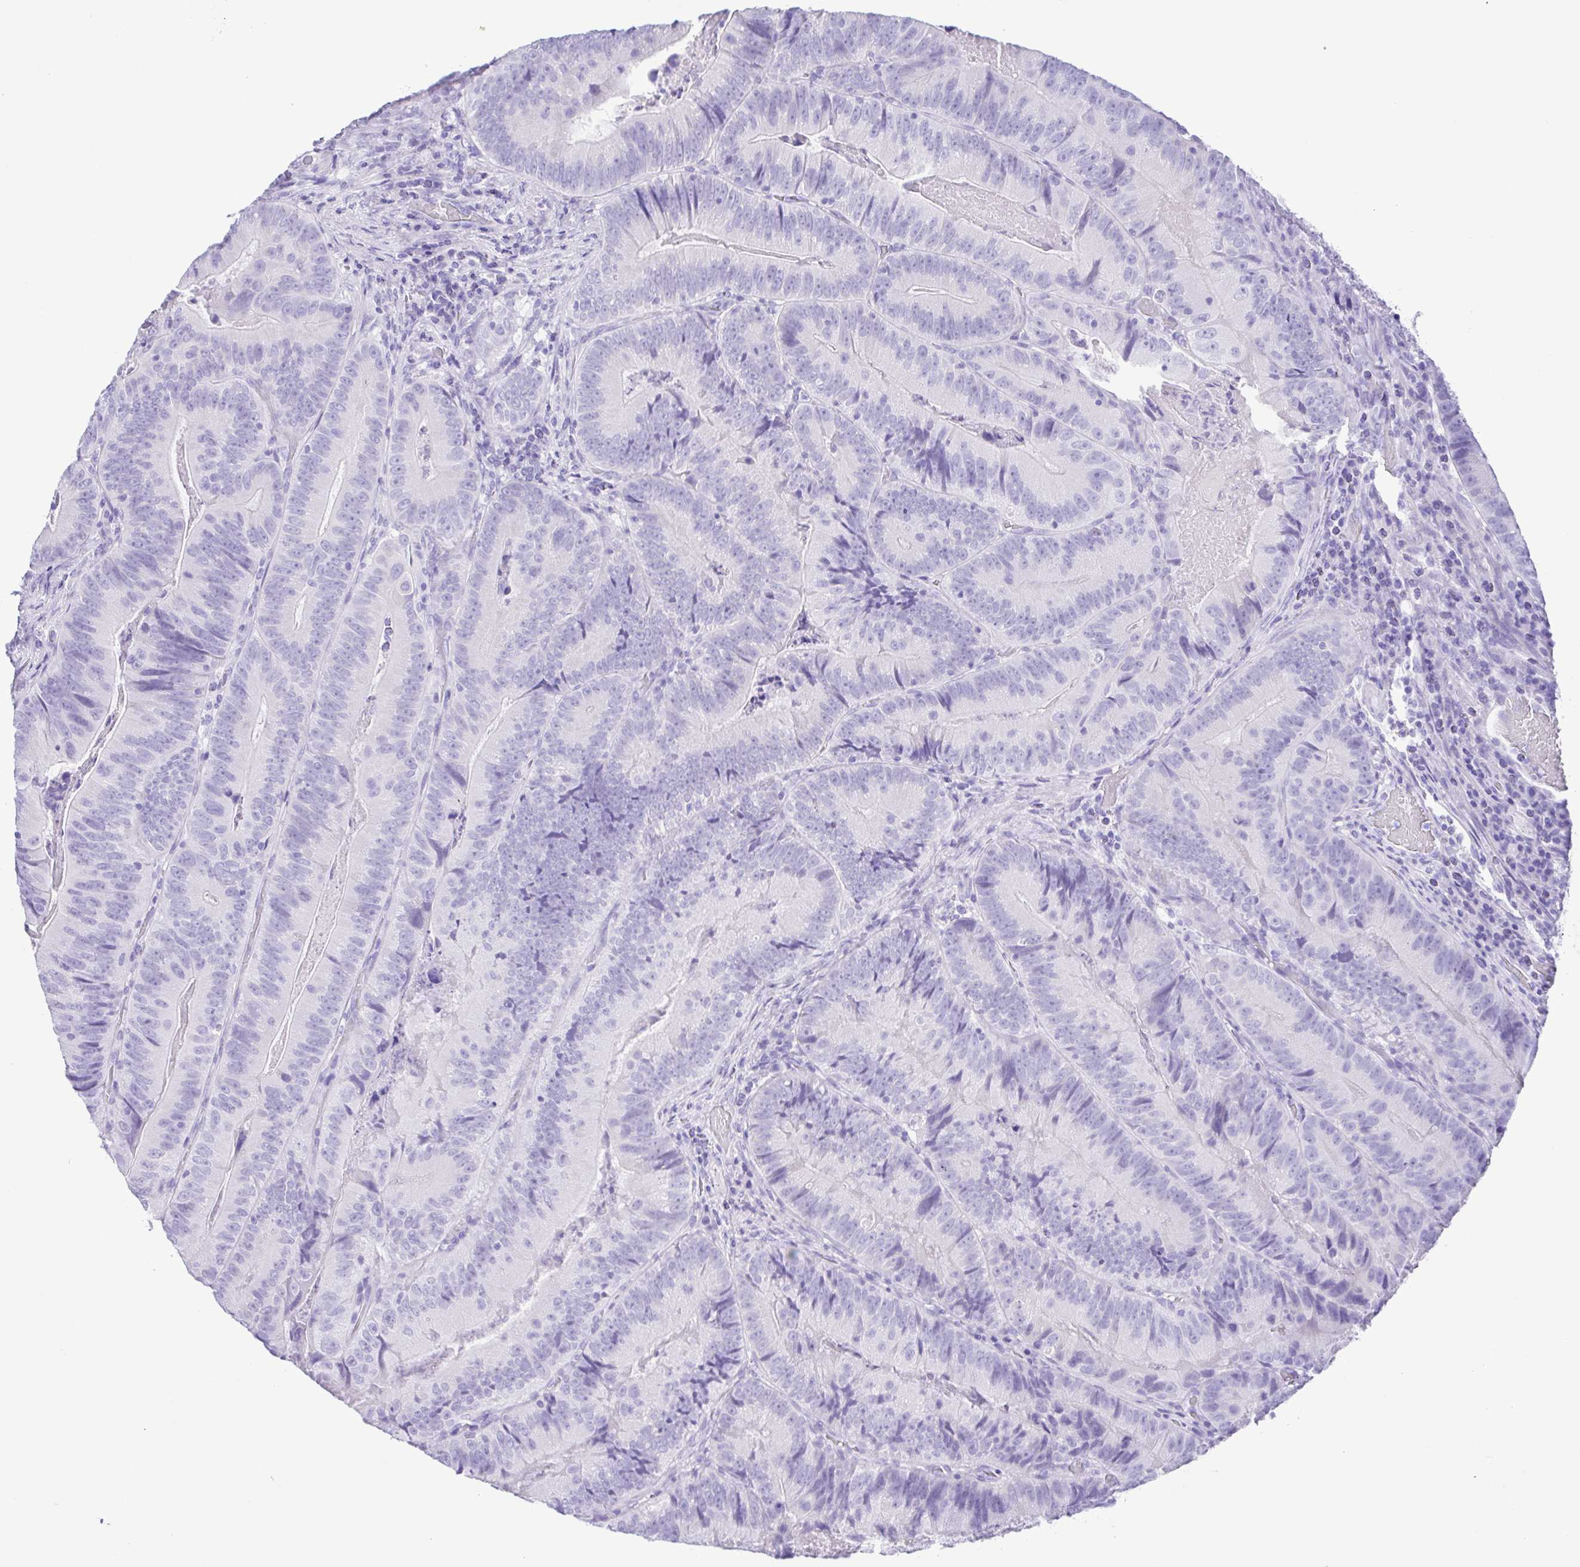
{"staining": {"intensity": "negative", "quantity": "none", "location": "none"}, "tissue": "colorectal cancer", "cell_type": "Tumor cells", "image_type": "cancer", "snomed": [{"axis": "morphology", "description": "Adenocarcinoma, NOS"}, {"axis": "topography", "description": "Colon"}], "caption": "An immunohistochemistry (IHC) image of colorectal cancer (adenocarcinoma) is shown. There is no staining in tumor cells of colorectal cancer (adenocarcinoma). (DAB (3,3'-diaminobenzidine) immunohistochemistry (IHC) visualized using brightfield microscopy, high magnification).", "gene": "CASP14", "patient": {"sex": "female", "age": 86}}